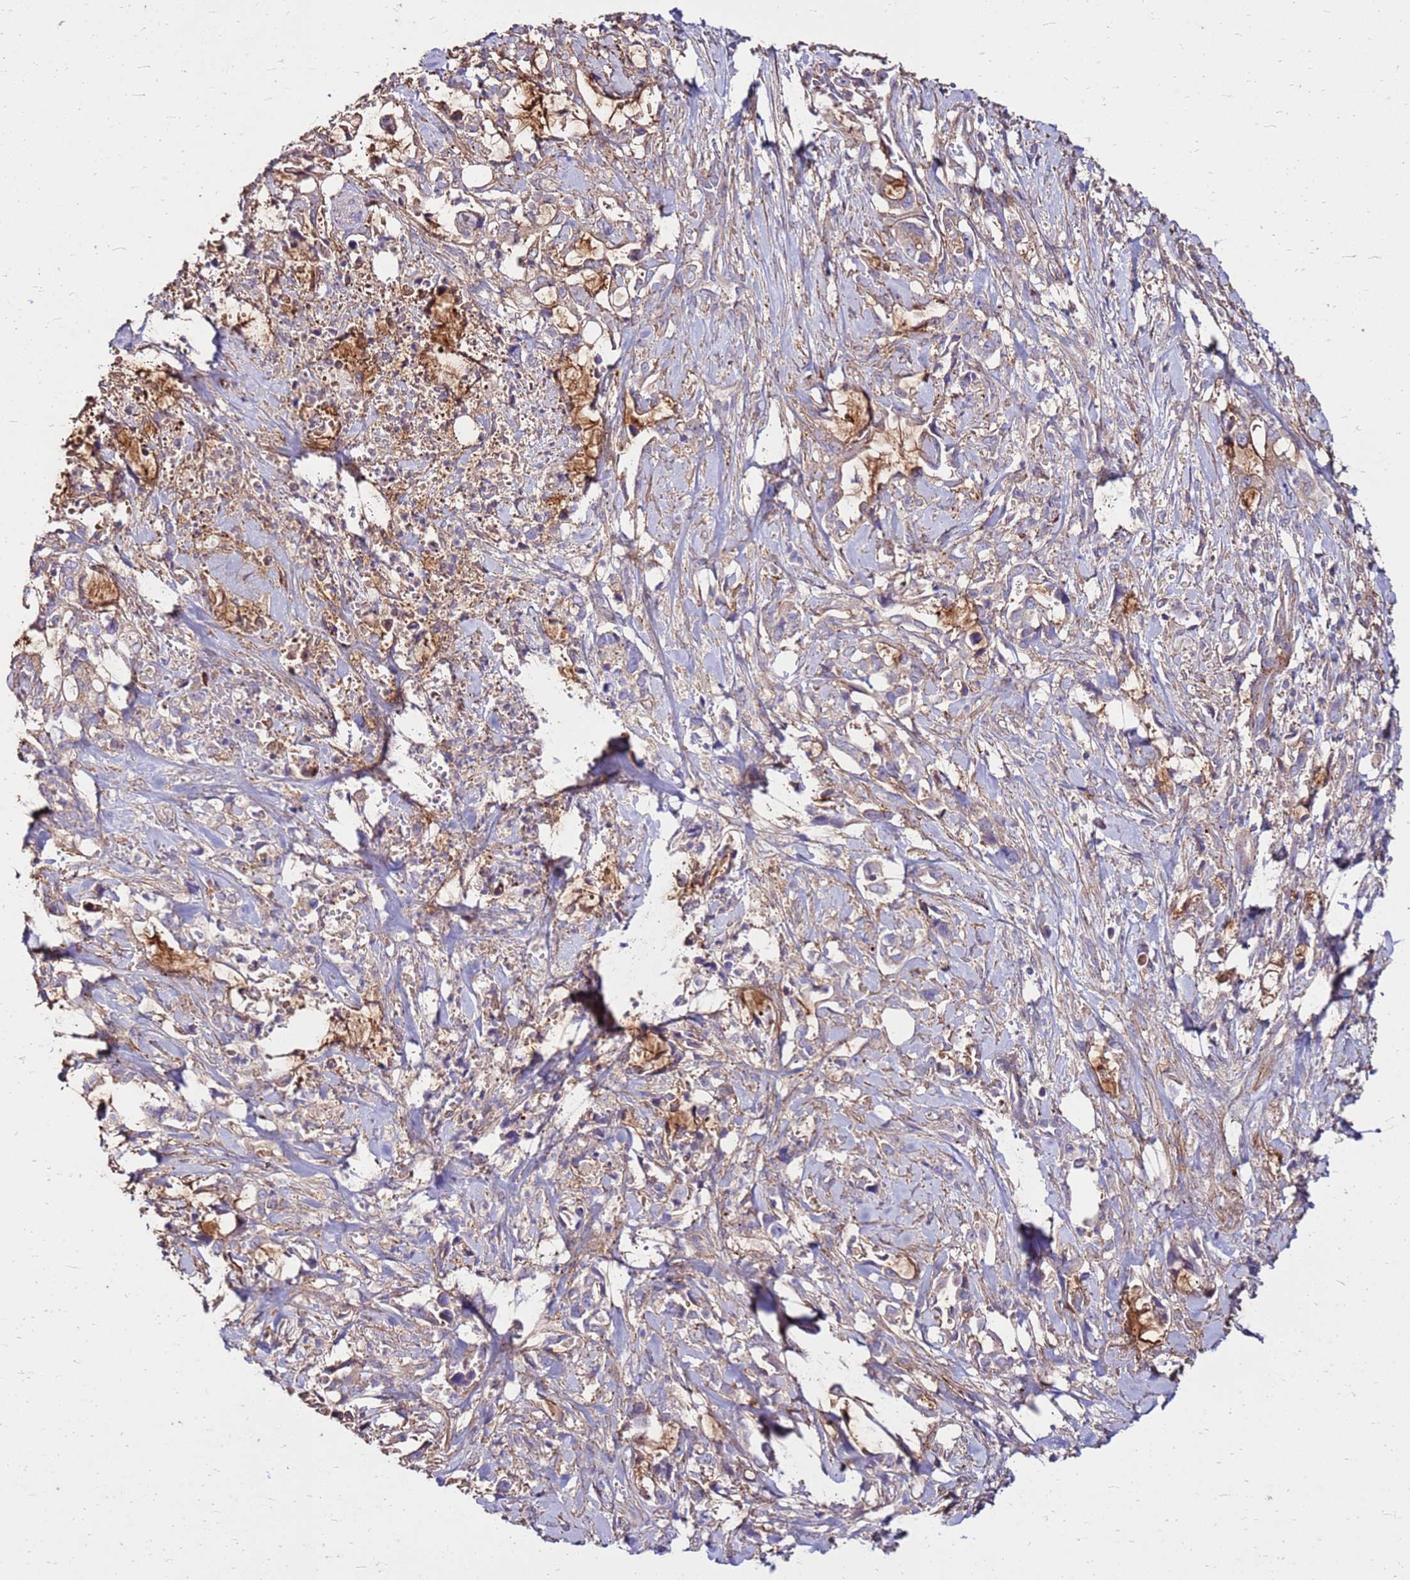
{"staining": {"intensity": "weak", "quantity": "25%-75%", "location": "cytoplasmic/membranous"}, "tissue": "pancreatic cancer", "cell_type": "Tumor cells", "image_type": "cancer", "snomed": [{"axis": "morphology", "description": "Adenocarcinoma, NOS"}, {"axis": "topography", "description": "Pancreas"}], "caption": "Tumor cells show low levels of weak cytoplasmic/membranous positivity in about 25%-75% of cells in human adenocarcinoma (pancreatic).", "gene": "EXD3", "patient": {"sex": "female", "age": 61}}